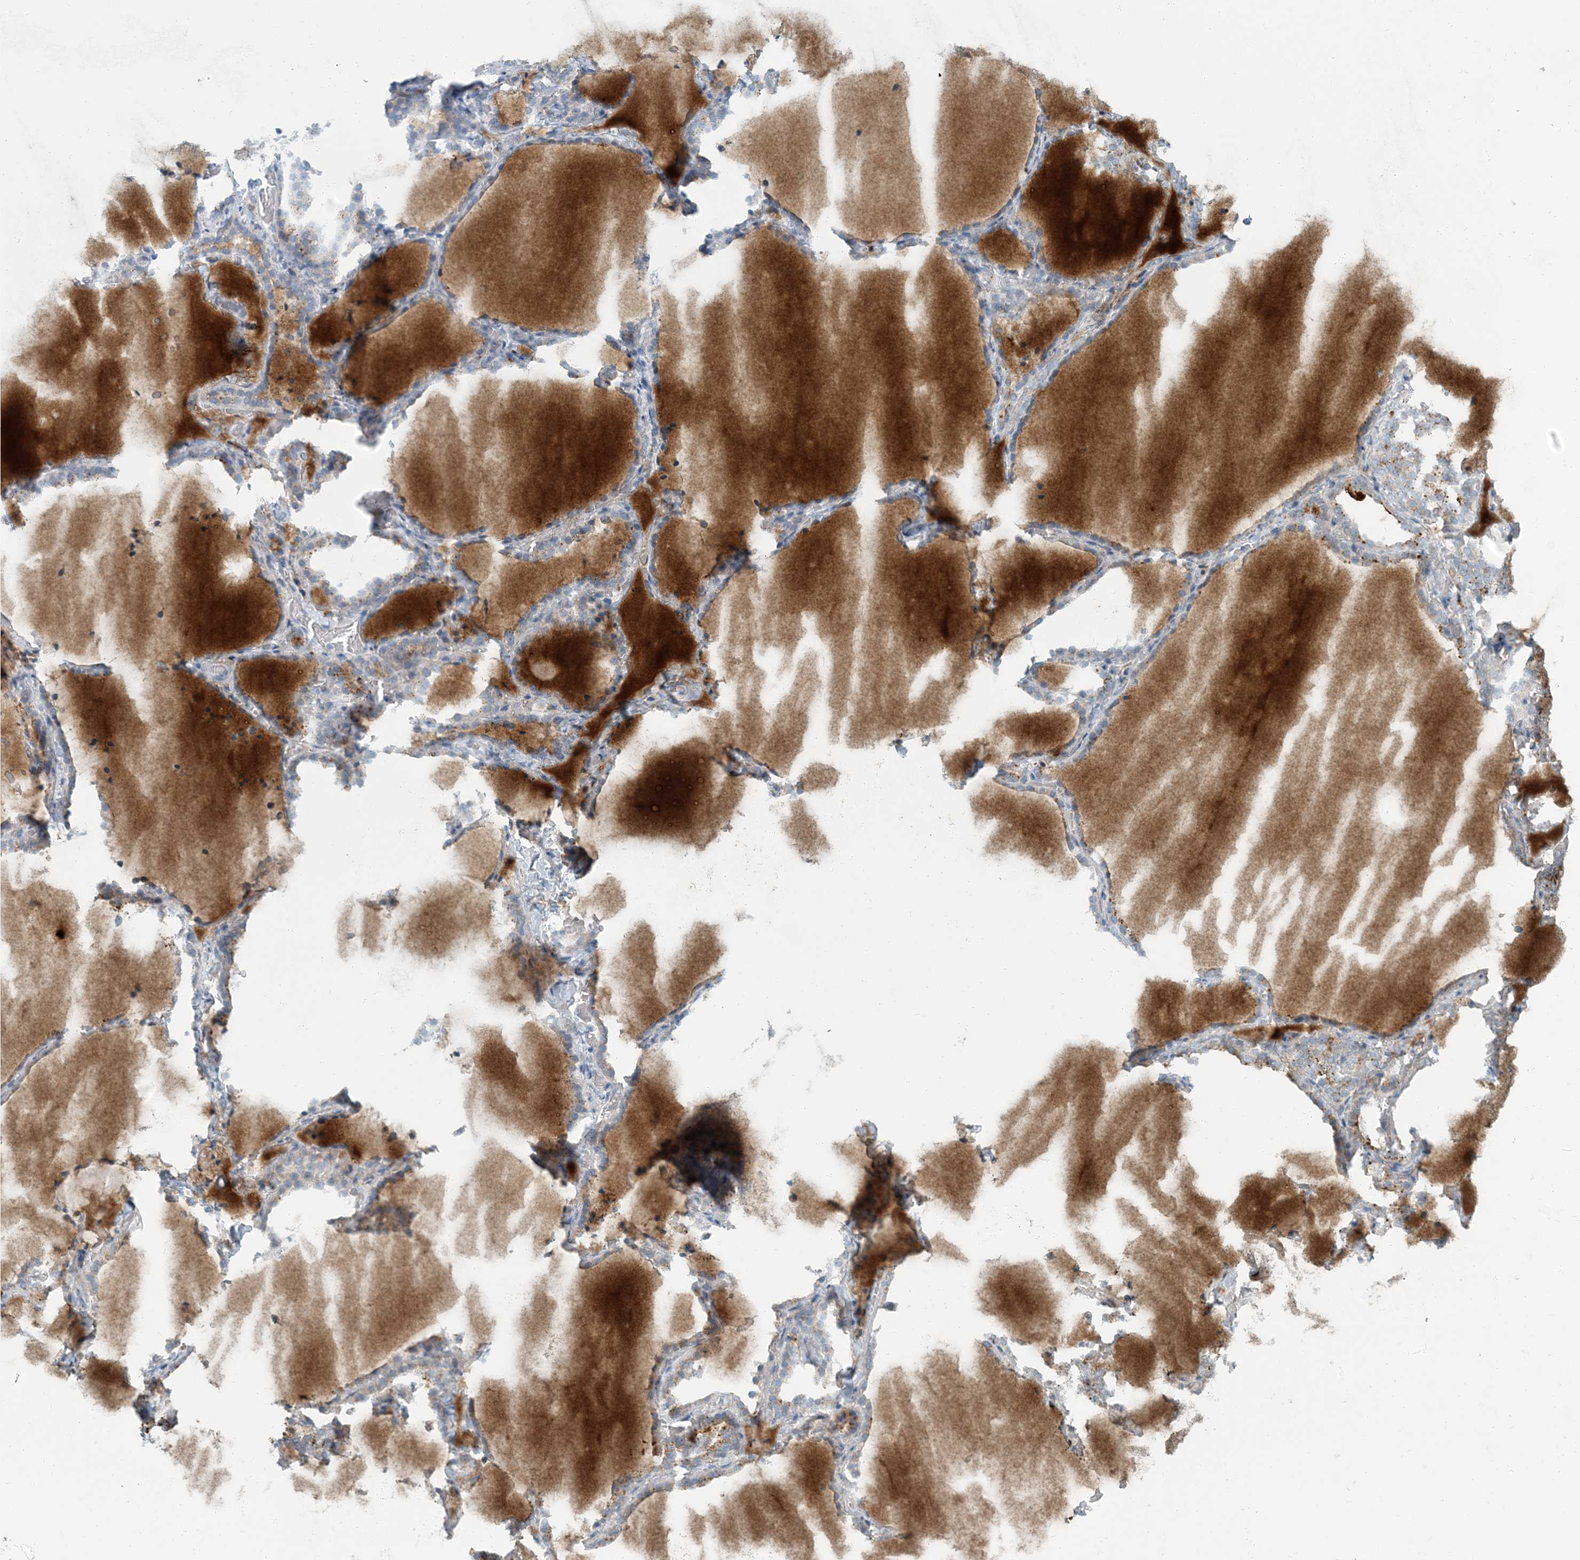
{"staining": {"intensity": "moderate", "quantity": "25%-75%", "location": "cytoplasmic/membranous"}, "tissue": "thyroid gland", "cell_type": "Glandular cells", "image_type": "normal", "snomed": [{"axis": "morphology", "description": "Normal tissue, NOS"}, {"axis": "topography", "description": "Thyroid gland"}], "caption": "Glandular cells display moderate cytoplasmic/membranous positivity in approximately 25%-75% of cells in normal thyroid gland.", "gene": "EPHA4", "patient": {"sex": "female", "age": 22}}